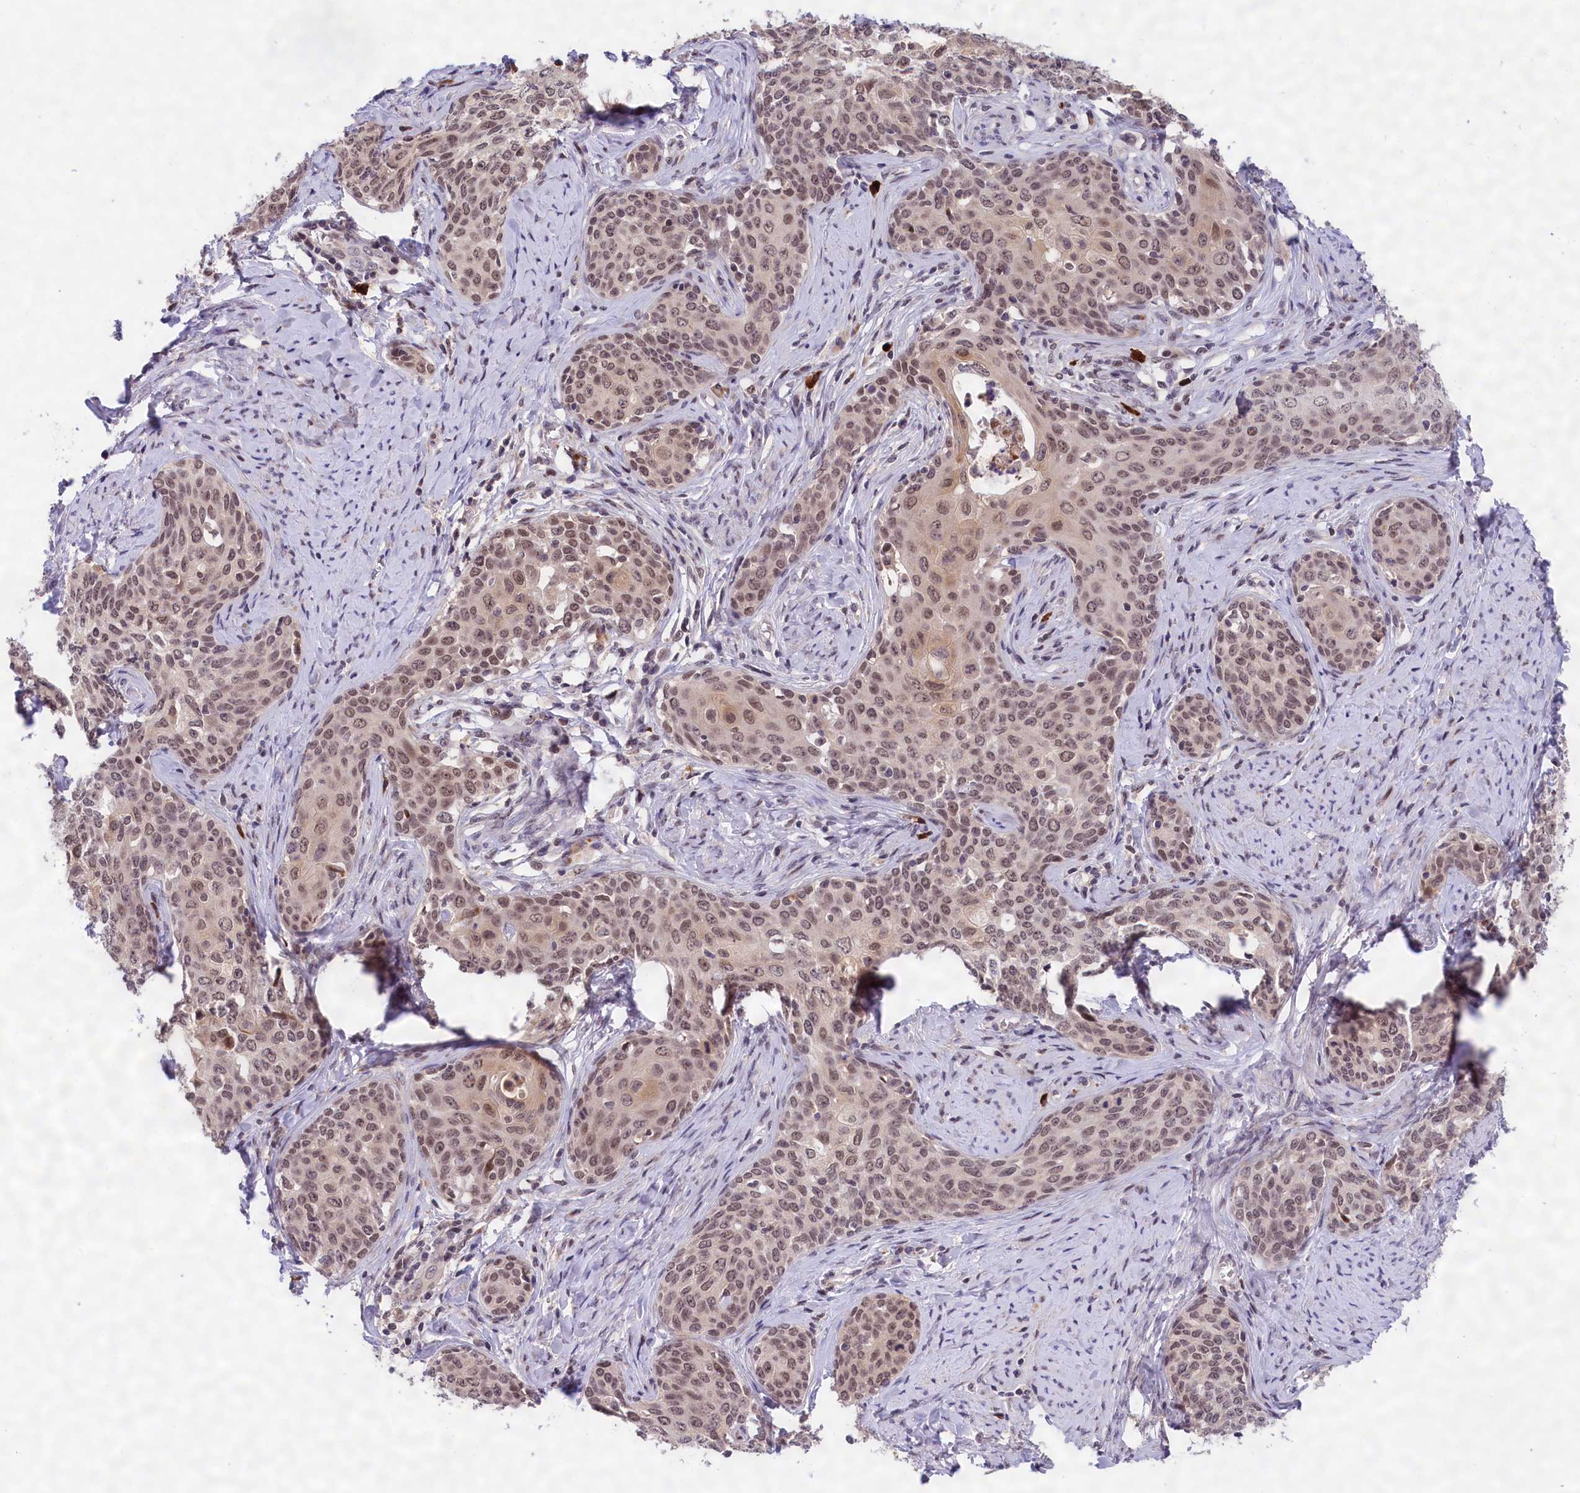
{"staining": {"intensity": "moderate", "quantity": ">75%", "location": "nuclear"}, "tissue": "cervical cancer", "cell_type": "Tumor cells", "image_type": "cancer", "snomed": [{"axis": "morphology", "description": "Squamous cell carcinoma, NOS"}, {"axis": "morphology", "description": "Adenocarcinoma, NOS"}, {"axis": "topography", "description": "Cervix"}], "caption": "Adenocarcinoma (cervical) was stained to show a protein in brown. There is medium levels of moderate nuclear expression in about >75% of tumor cells. Nuclei are stained in blue.", "gene": "FBXO45", "patient": {"sex": "female", "age": 52}}